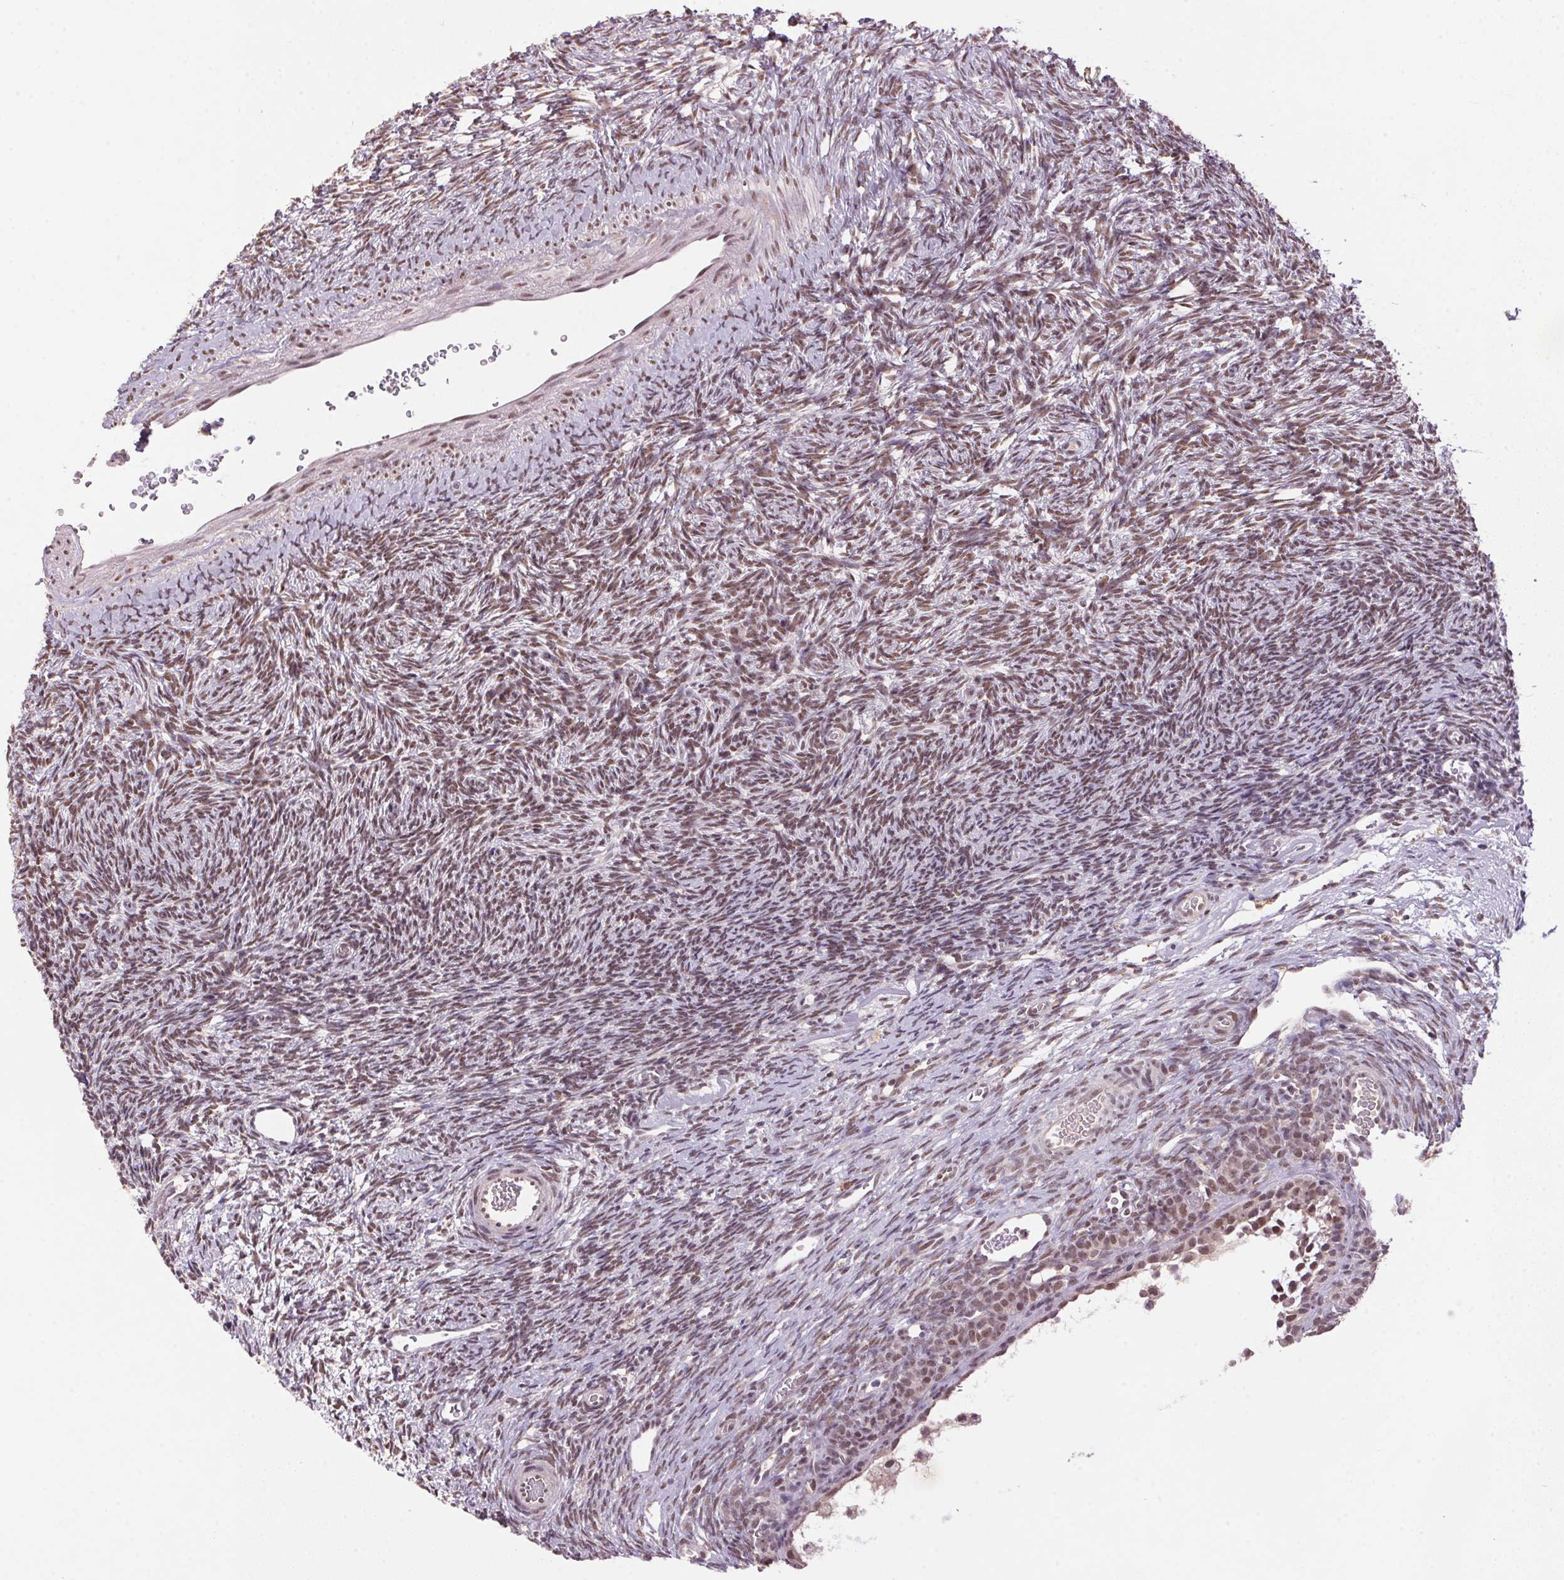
{"staining": {"intensity": "weak", "quantity": ">75%", "location": "nuclear"}, "tissue": "ovary", "cell_type": "Follicle cells", "image_type": "normal", "snomed": [{"axis": "morphology", "description": "Normal tissue, NOS"}, {"axis": "topography", "description": "Ovary"}], "caption": "Benign ovary was stained to show a protein in brown. There is low levels of weak nuclear expression in approximately >75% of follicle cells.", "gene": "ZBTB4", "patient": {"sex": "female", "age": 34}}